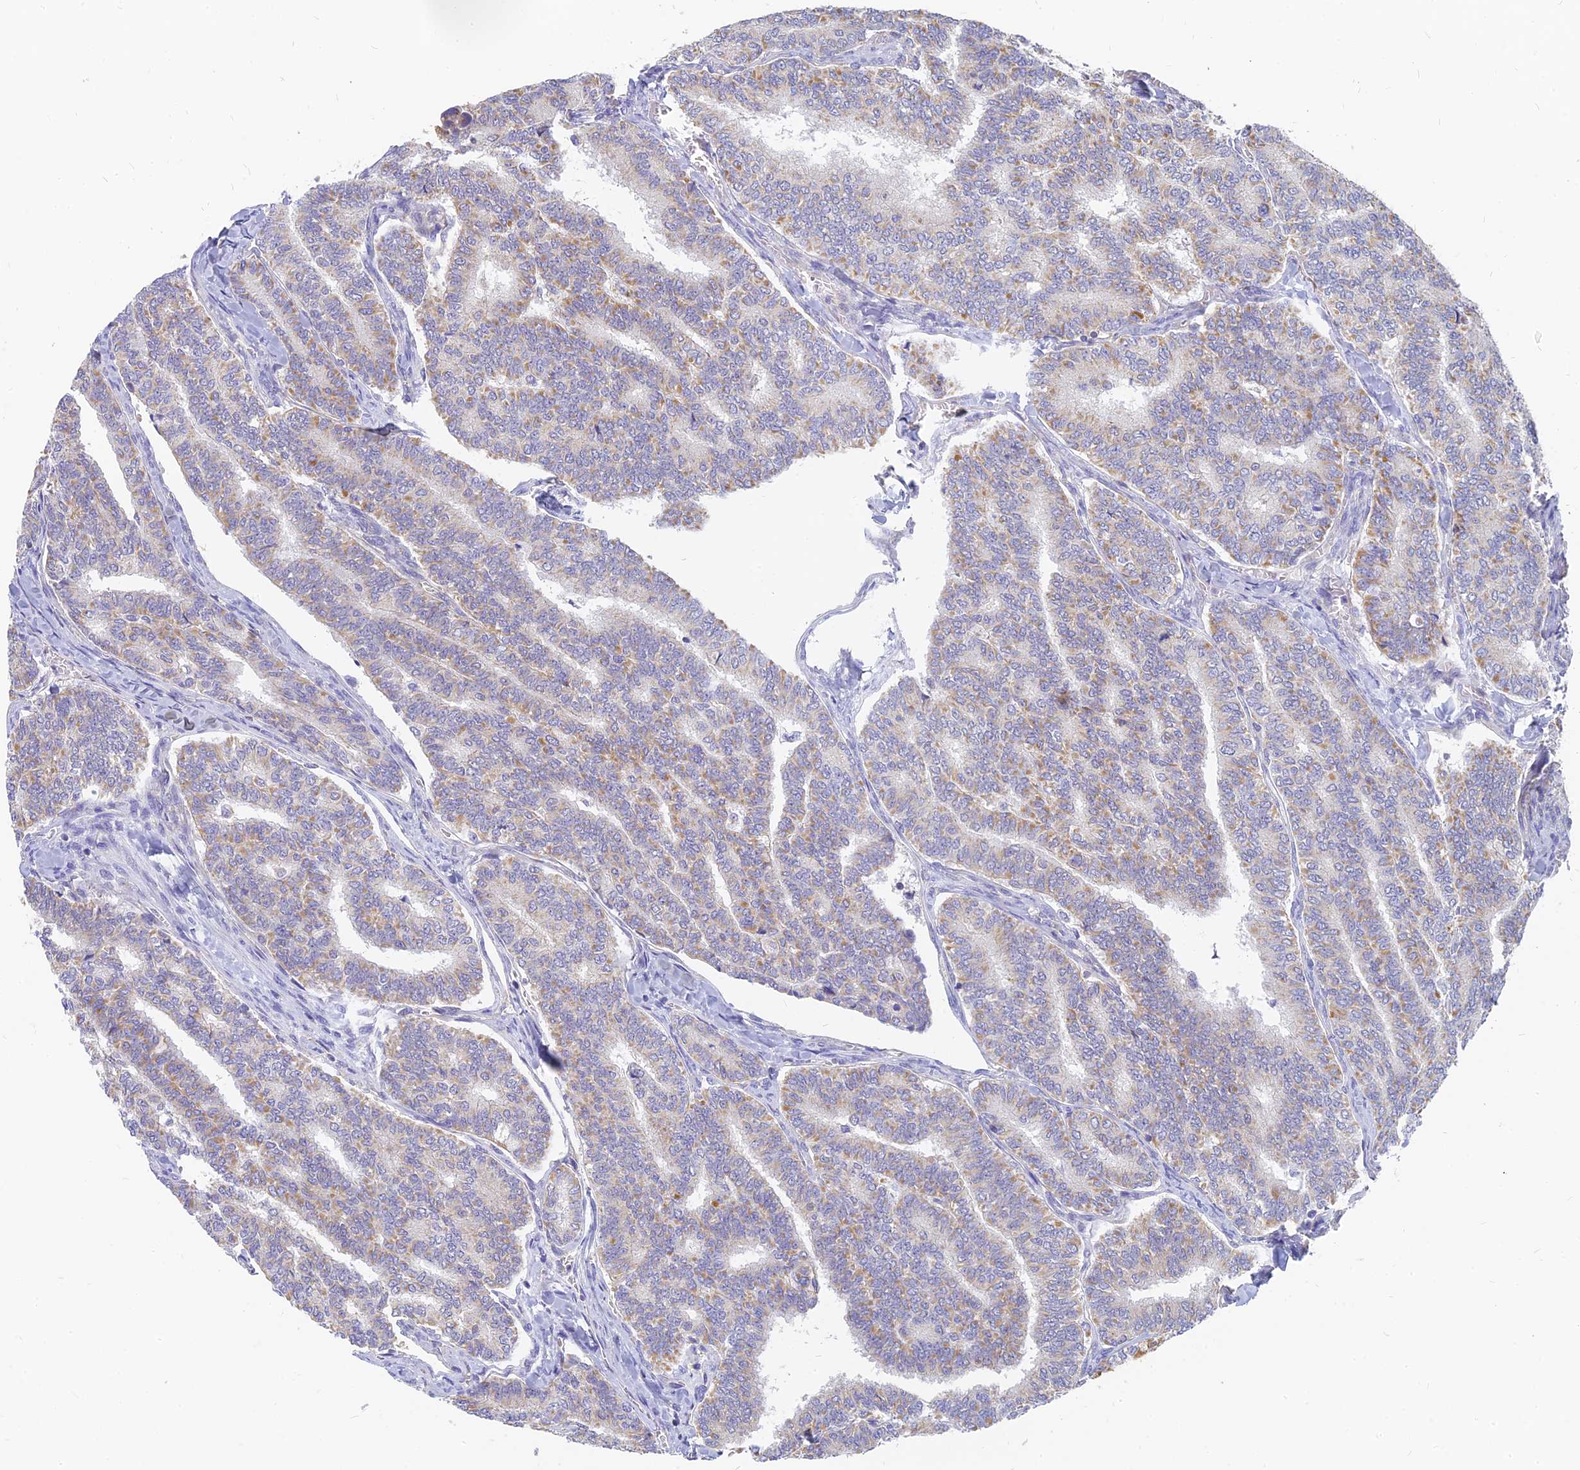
{"staining": {"intensity": "weak", "quantity": "25%-75%", "location": "cytoplasmic/membranous"}, "tissue": "thyroid cancer", "cell_type": "Tumor cells", "image_type": "cancer", "snomed": [{"axis": "morphology", "description": "Papillary adenocarcinoma, NOS"}, {"axis": "topography", "description": "Thyroid gland"}], "caption": "Immunohistochemistry (IHC) micrograph of human thyroid papillary adenocarcinoma stained for a protein (brown), which shows low levels of weak cytoplasmic/membranous positivity in approximately 25%-75% of tumor cells.", "gene": "MRPL15", "patient": {"sex": "female", "age": 35}}